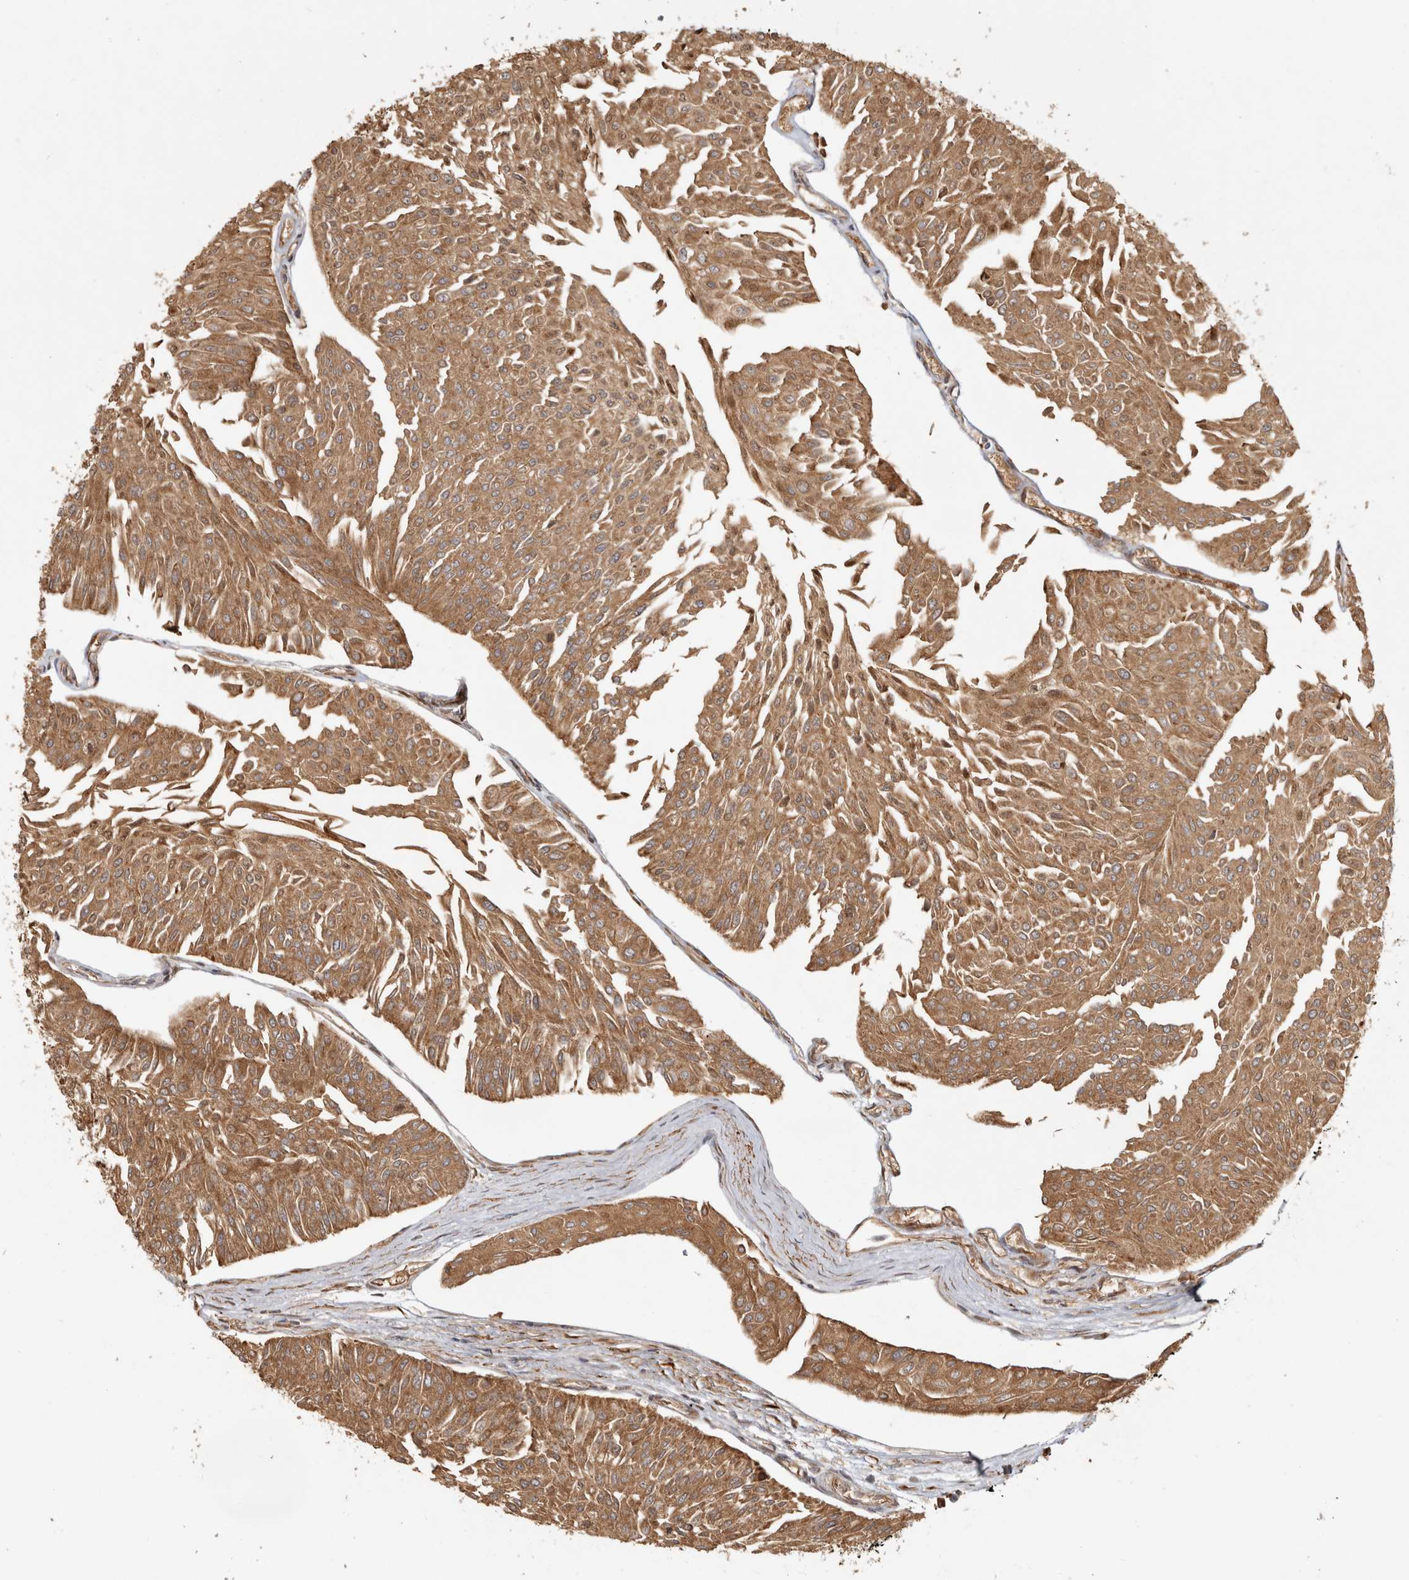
{"staining": {"intensity": "moderate", "quantity": ">75%", "location": "cytoplasmic/membranous"}, "tissue": "urothelial cancer", "cell_type": "Tumor cells", "image_type": "cancer", "snomed": [{"axis": "morphology", "description": "Urothelial carcinoma, Low grade"}, {"axis": "topography", "description": "Urinary bladder"}], "caption": "About >75% of tumor cells in human urothelial carcinoma (low-grade) demonstrate moderate cytoplasmic/membranous protein expression as visualized by brown immunohistochemical staining.", "gene": "CAMSAP2", "patient": {"sex": "male", "age": 67}}